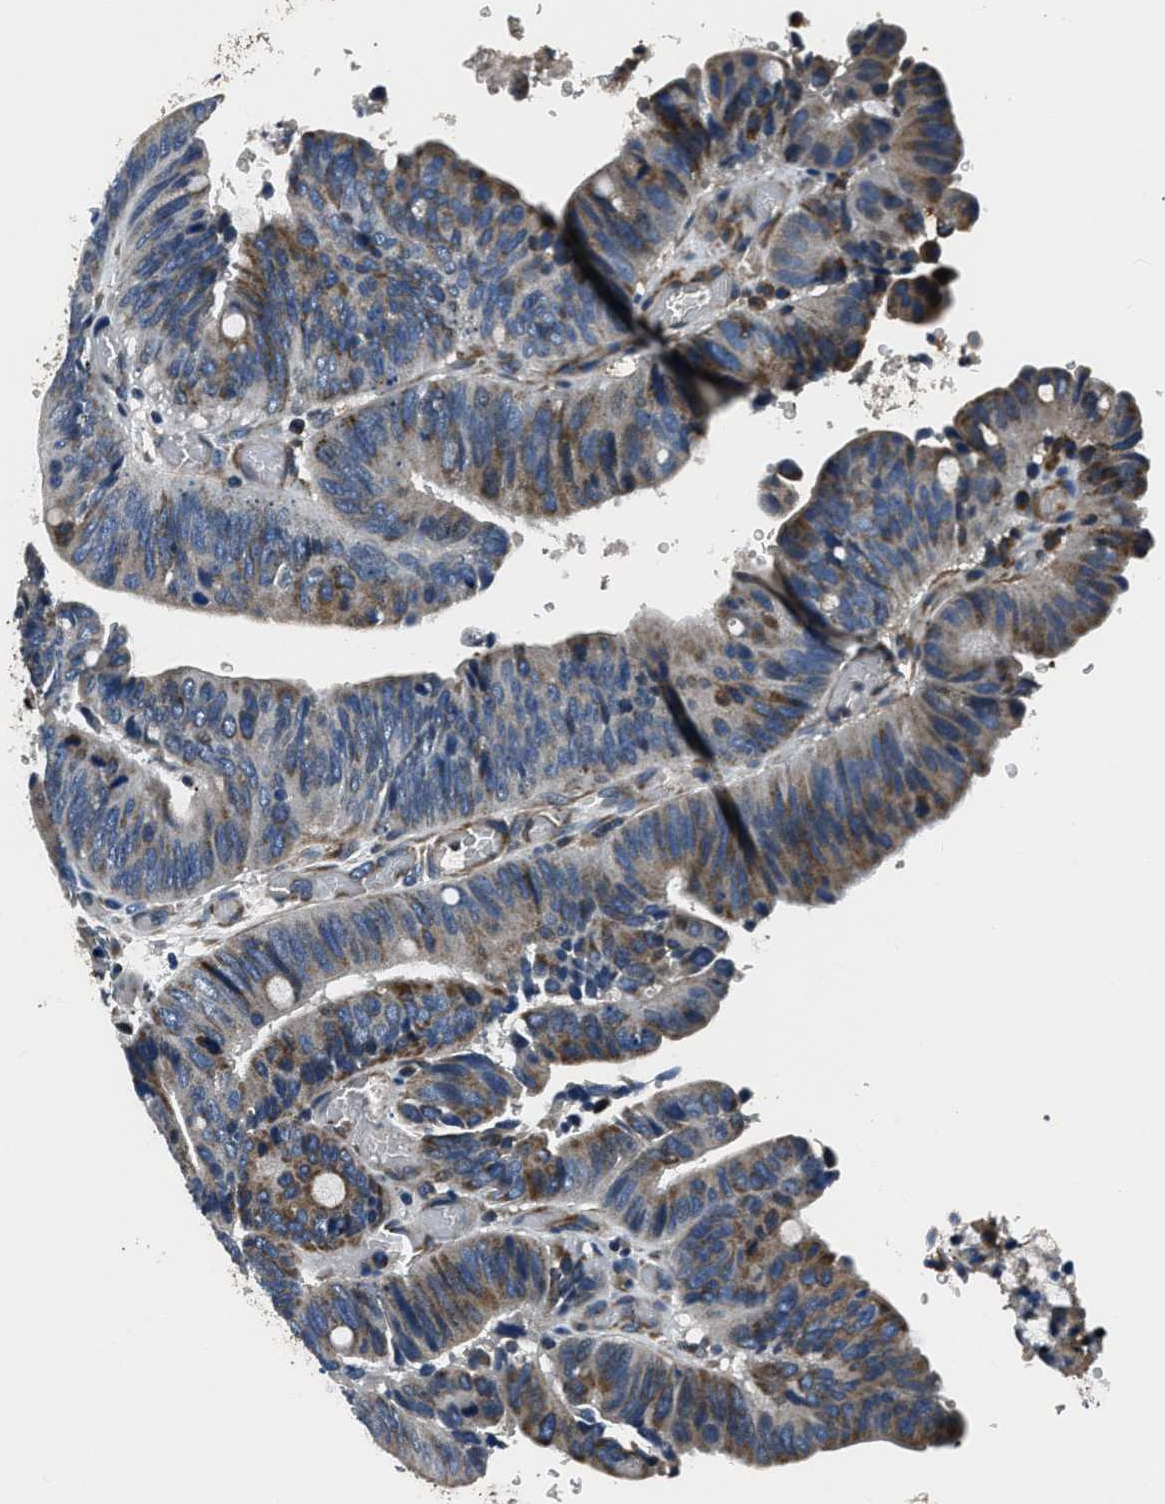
{"staining": {"intensity": "weak", "quantity": "<25%", "location": "cytoplasmic/membranous"}, "tissue": "colorectal cancer", "cell_type": "Tumor cells", "image_type": "cancer", "snomed": [{"axis": "morphology", "description": "Normal tissue, NOS"}, {"axis": "morphology", "description": "Adenocarcinoma, NOS"}, {"axis": "topography", "description": "Rectum"}, {"axis": "topography", "description": "Peripheral nerve tissue"}], "caption": "An image of colorectal adenocarcinoma stained for a protein demonstrates no brown staining in tumor cells.", "gene": "OGDH", "patient": {"sex": "male", "age": 92}}